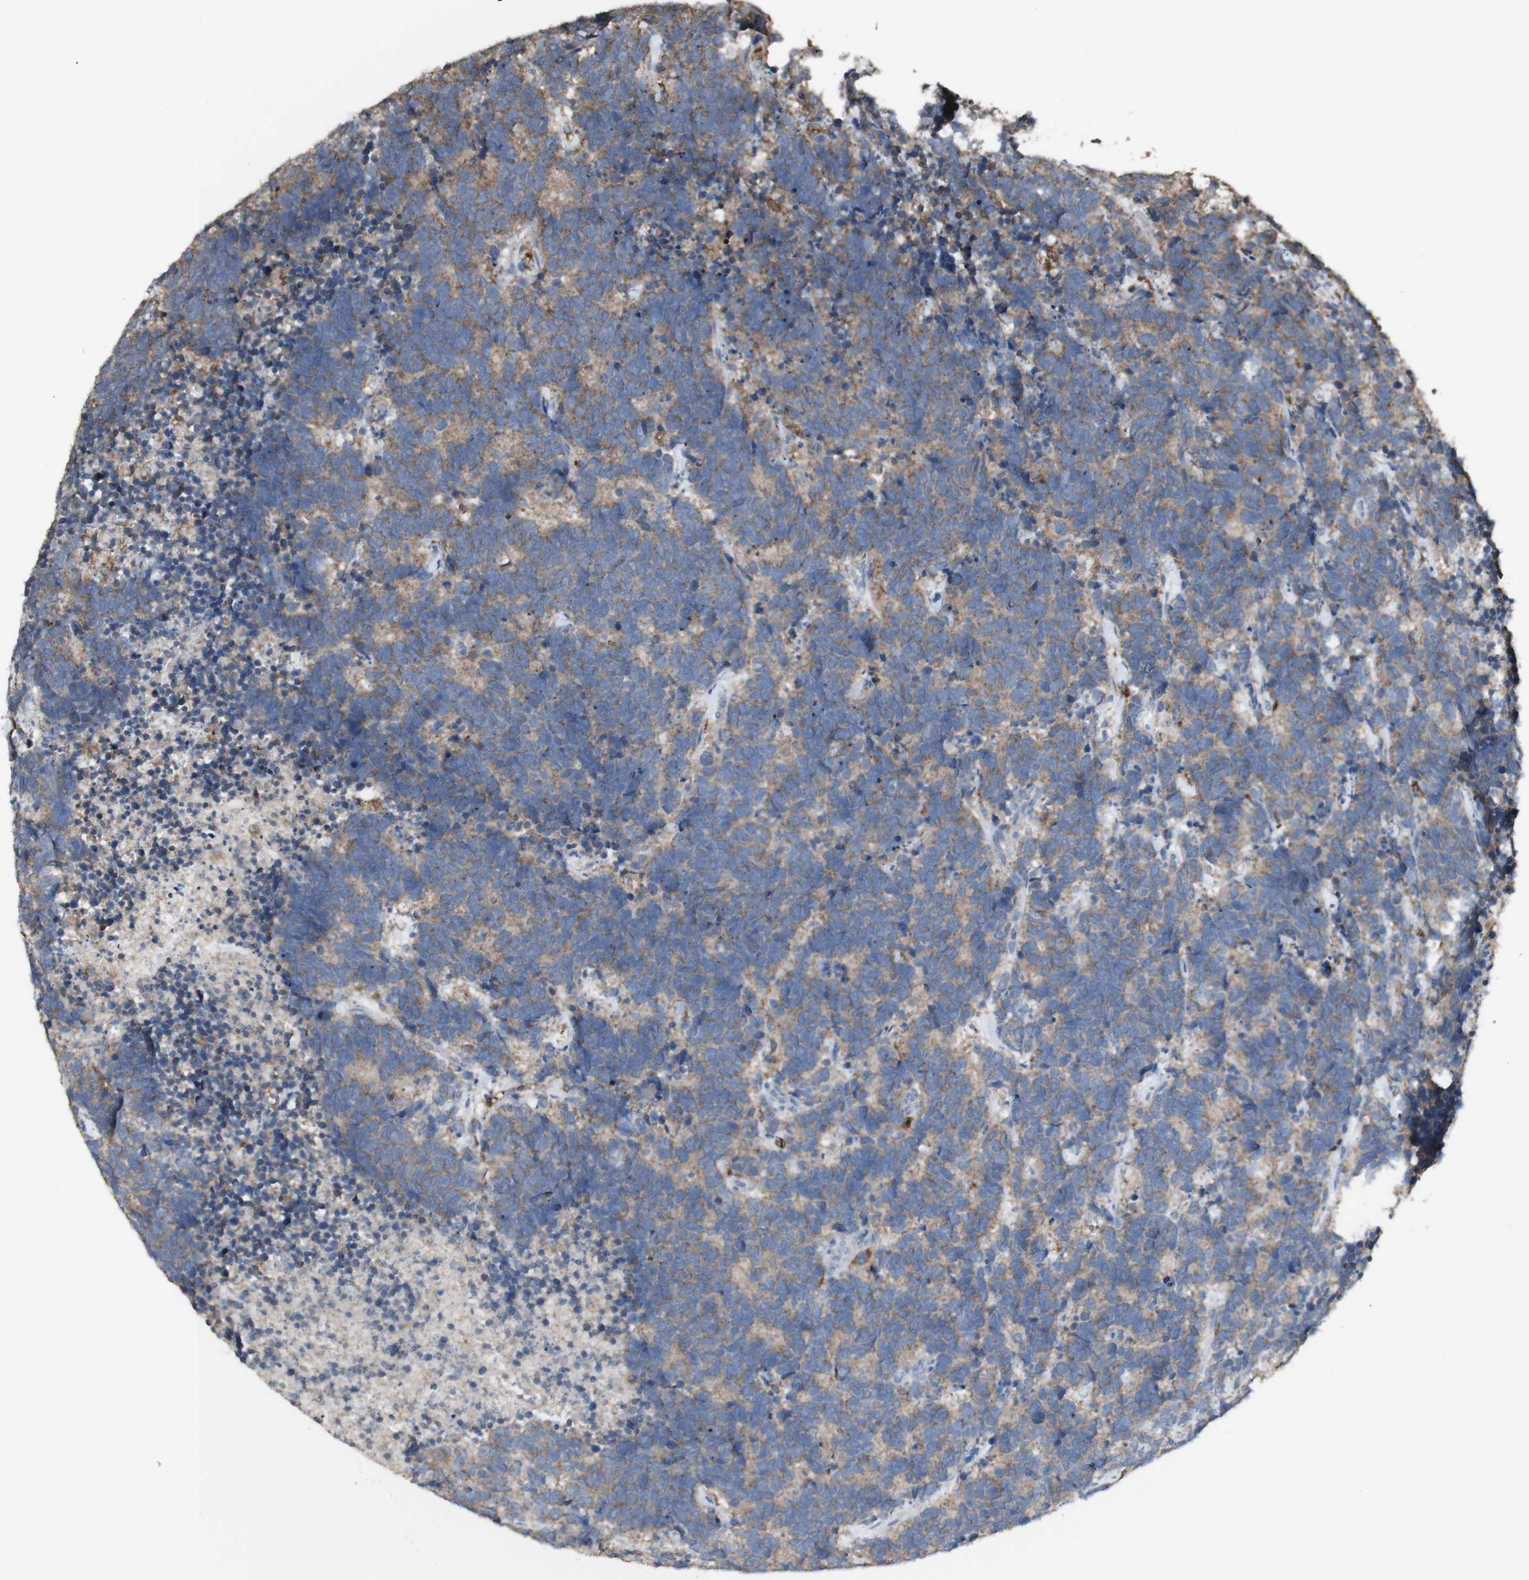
{"staining": {"intensity": "moderate", "quantity": "25%-75%", "location": "cytoplasmic/membranous"}, "tissue": "carcinoid", "cell_type": "Tumor cells", "image_type": "cancer", "snomed": [{"axis": "morphology", "description": "Carcinoma, NOS"}, {"axis": "morphology", "description": "Carcinoid, malignant, NOS"}, {"axis": "topography", "description": "Urinary bladder"}], "caption": "Protein expression by immunohistochemistry (IHC) exhibits moderate cytoplasmic/membranous staining in approximately 25%-75% of tumor cells in carcinoid.", "gene": "ATP6V1E1", "patient": {"sex": "male", "age": 57}}